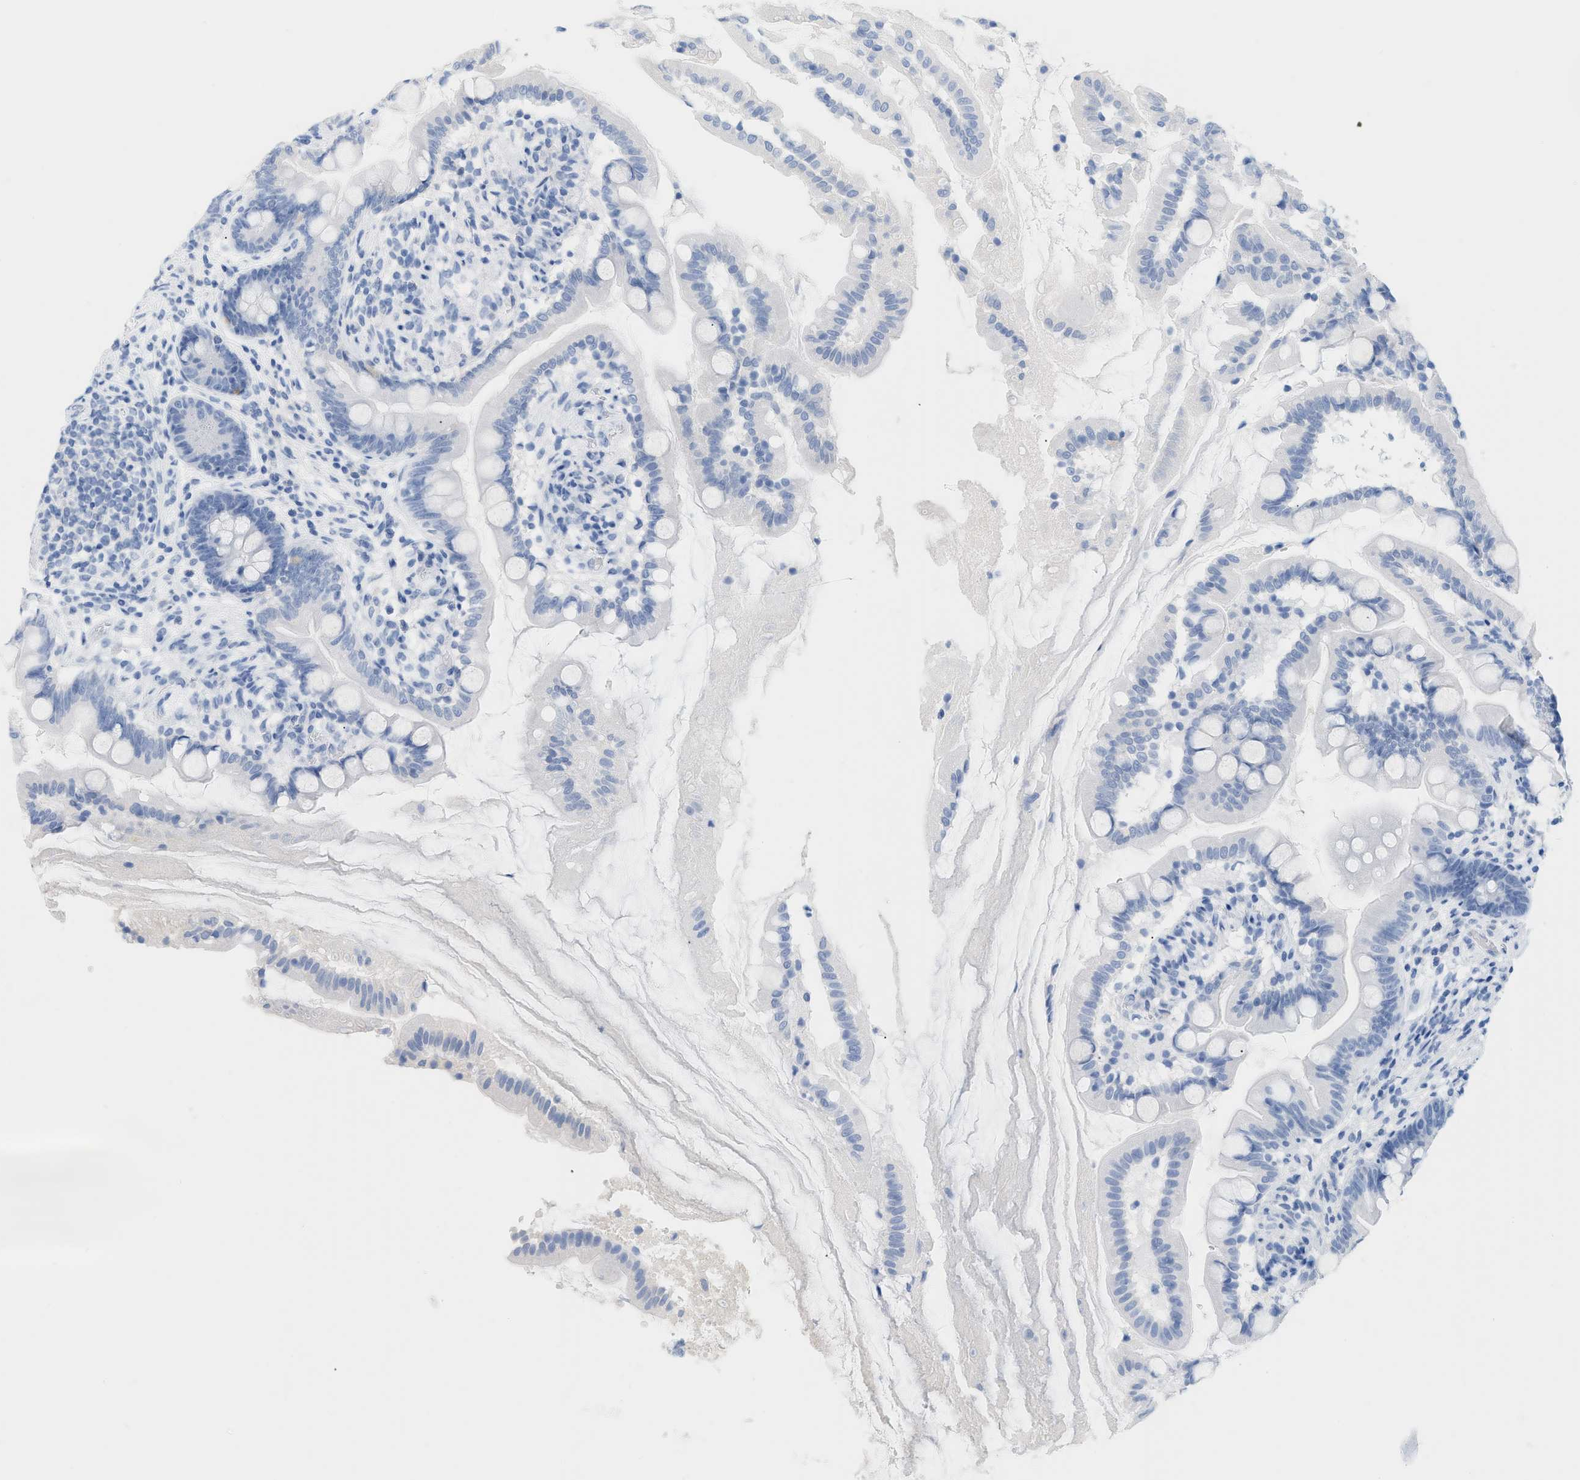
{"staining": {"intensity": "negative", "quantity": "none", "location": "none"}, "tissue": "small intestine", "cell_type": "Glandular cells", "image_type": "normal", "snomed": [{"axis": "morphology", "description": "Normal tissue, NOS"}, {"axis": "topography", "description": "Small intestine"}], "caption": "DAB immunohistochemical staining of unremarkable human small intestine exhibits no significant positivity in glandular cells. Brightfield microscopy of immunohistochemistry (IHC) stained with DAB (brown) and hematoxylin (blue), captured at high magnification.", "gene": "PAPPA", "patient": {"sex": "female", "age": 56}}